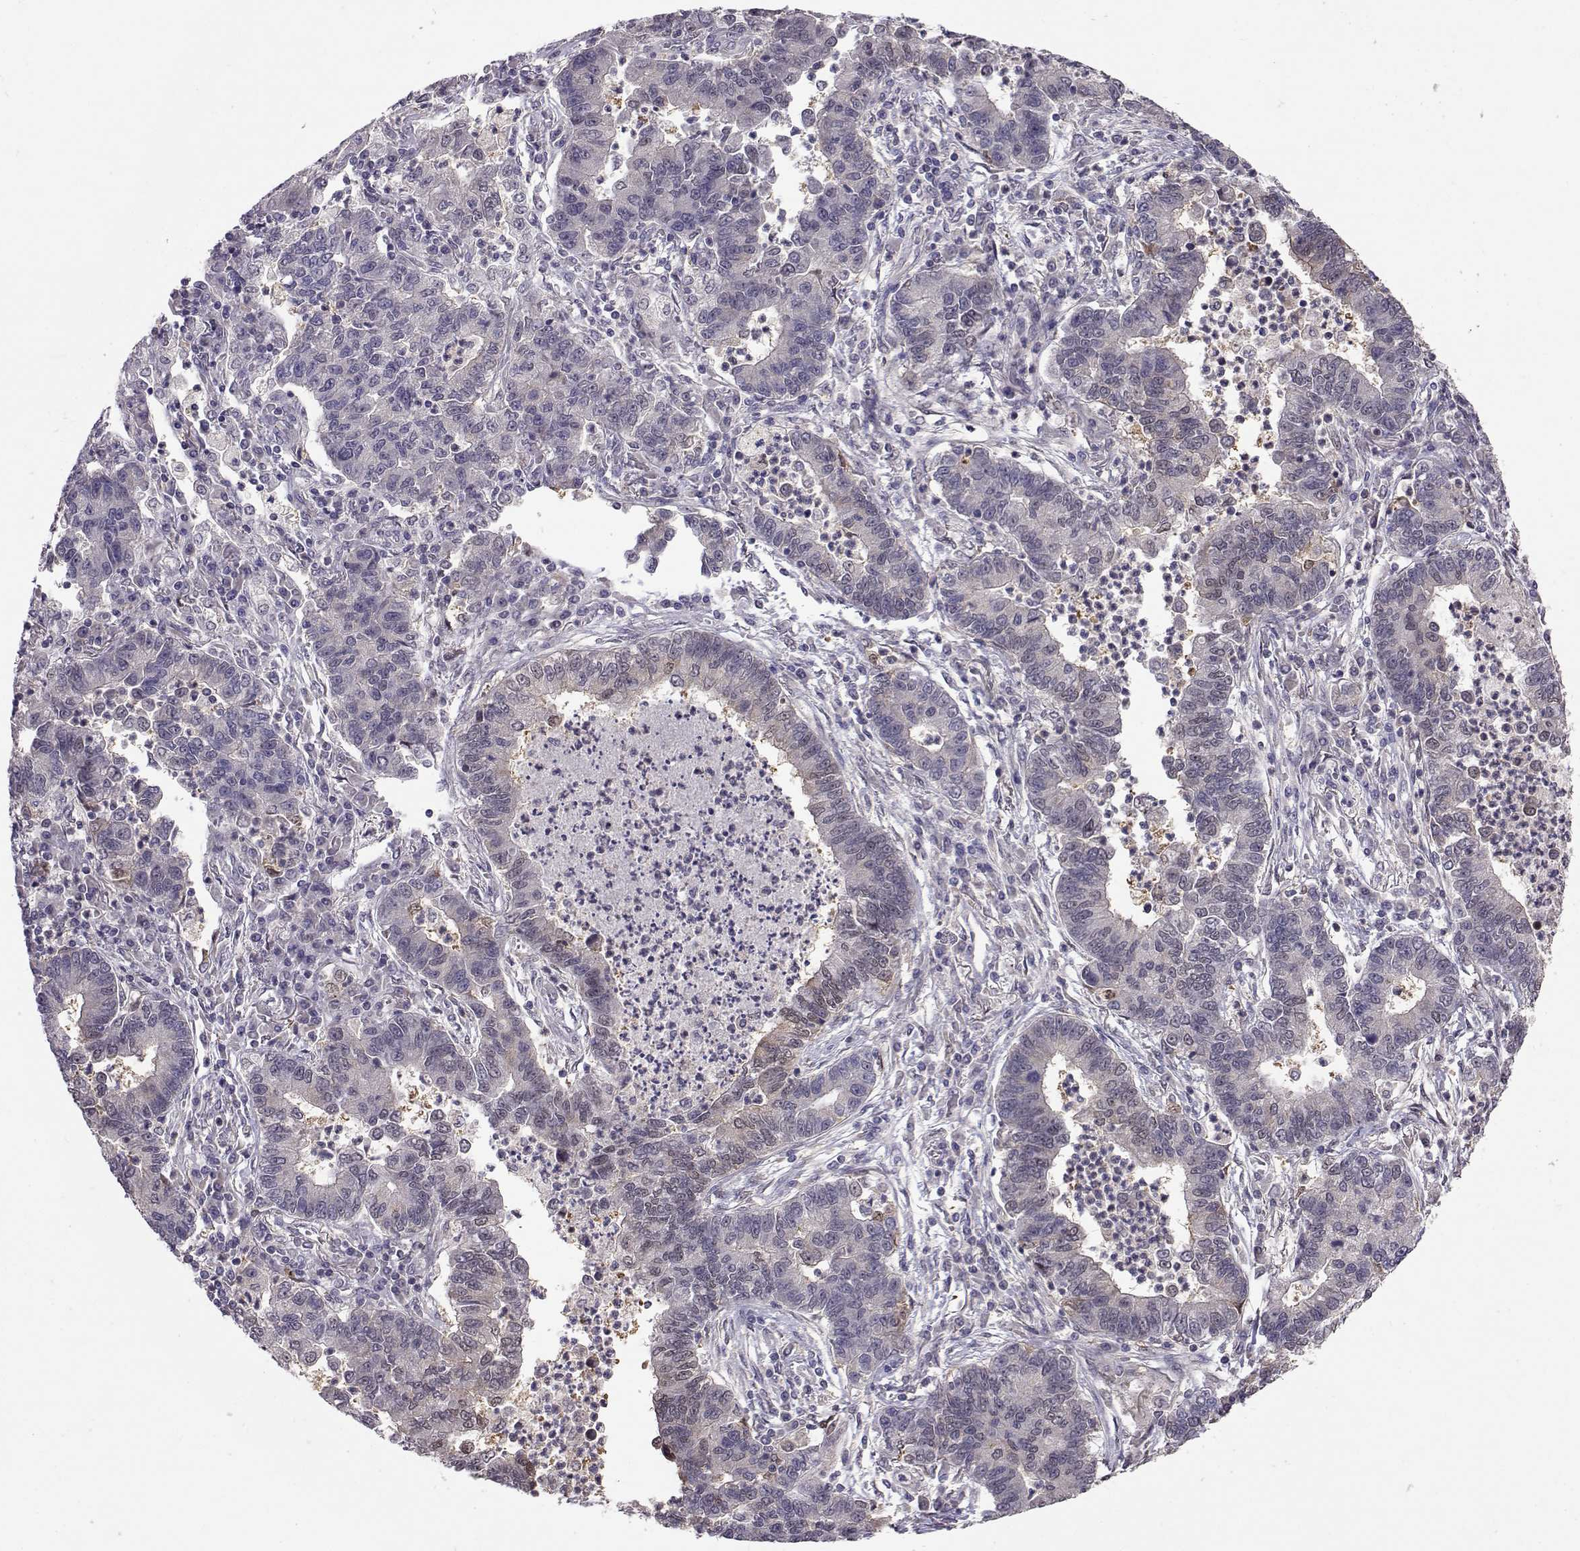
{"staining": {"intensity": "negative", "quantity": "none", "location": "none"}, "tissue": "lung cancer", "cell_type": "Tumor cells", "image_type": "cancer", "snomed": [{"axis": "morphology", "description": "Adenocarcinoma, NOS"}, {"axis": "topography", "description": "Lung"}], "caption": "Lung adenocarcinoma was stained to show a protein in brown. There is no significant expression in tumor cells.", "gene": "NCAM2", "patient": {"sex": "female", "age": 57}}